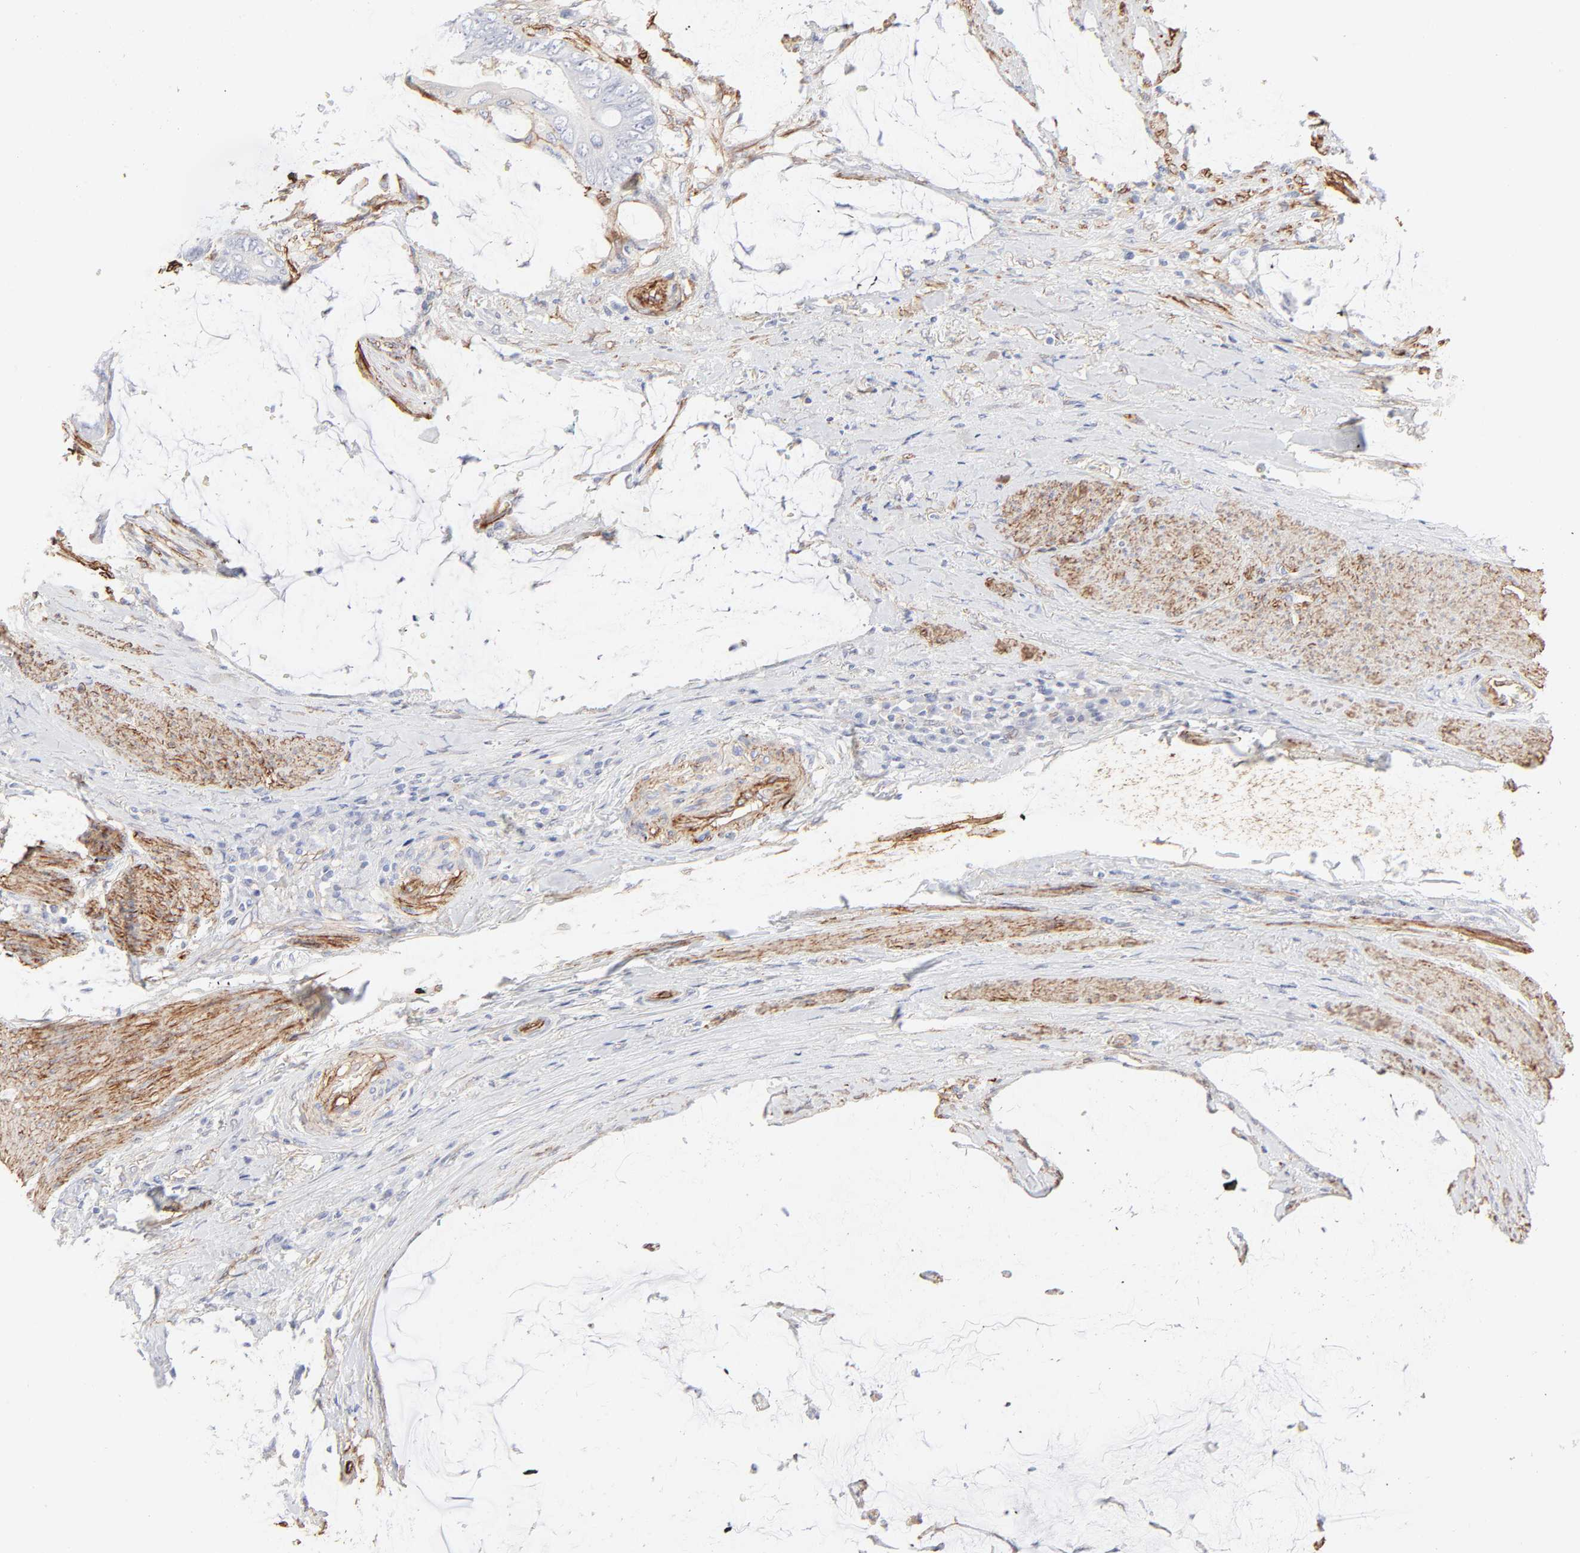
{"staining": {"intensity": "negative", "quantity": "none", "location": "none"}, "tissue": "colorectal cancer", "cell_type": "Tumor cells", "image_type": "cancer", "snomed": [{"axis": "morphology", "description": "Normal tissue, NOS"}, {"axis": "morphology", "description": "Adenocarcinoma, NOS"}, {"axis": "topography", "description": "Rectum"}, {"axis": "topography", "description": "Peripheral nerve tissue"}], "caption": "Immunohistochemical staining of human colorectal adenocarcinoma shows no significant positivity in tumor cells.", "gene": "ITGA5", "patient": {"sex": "female", "age": 77}}